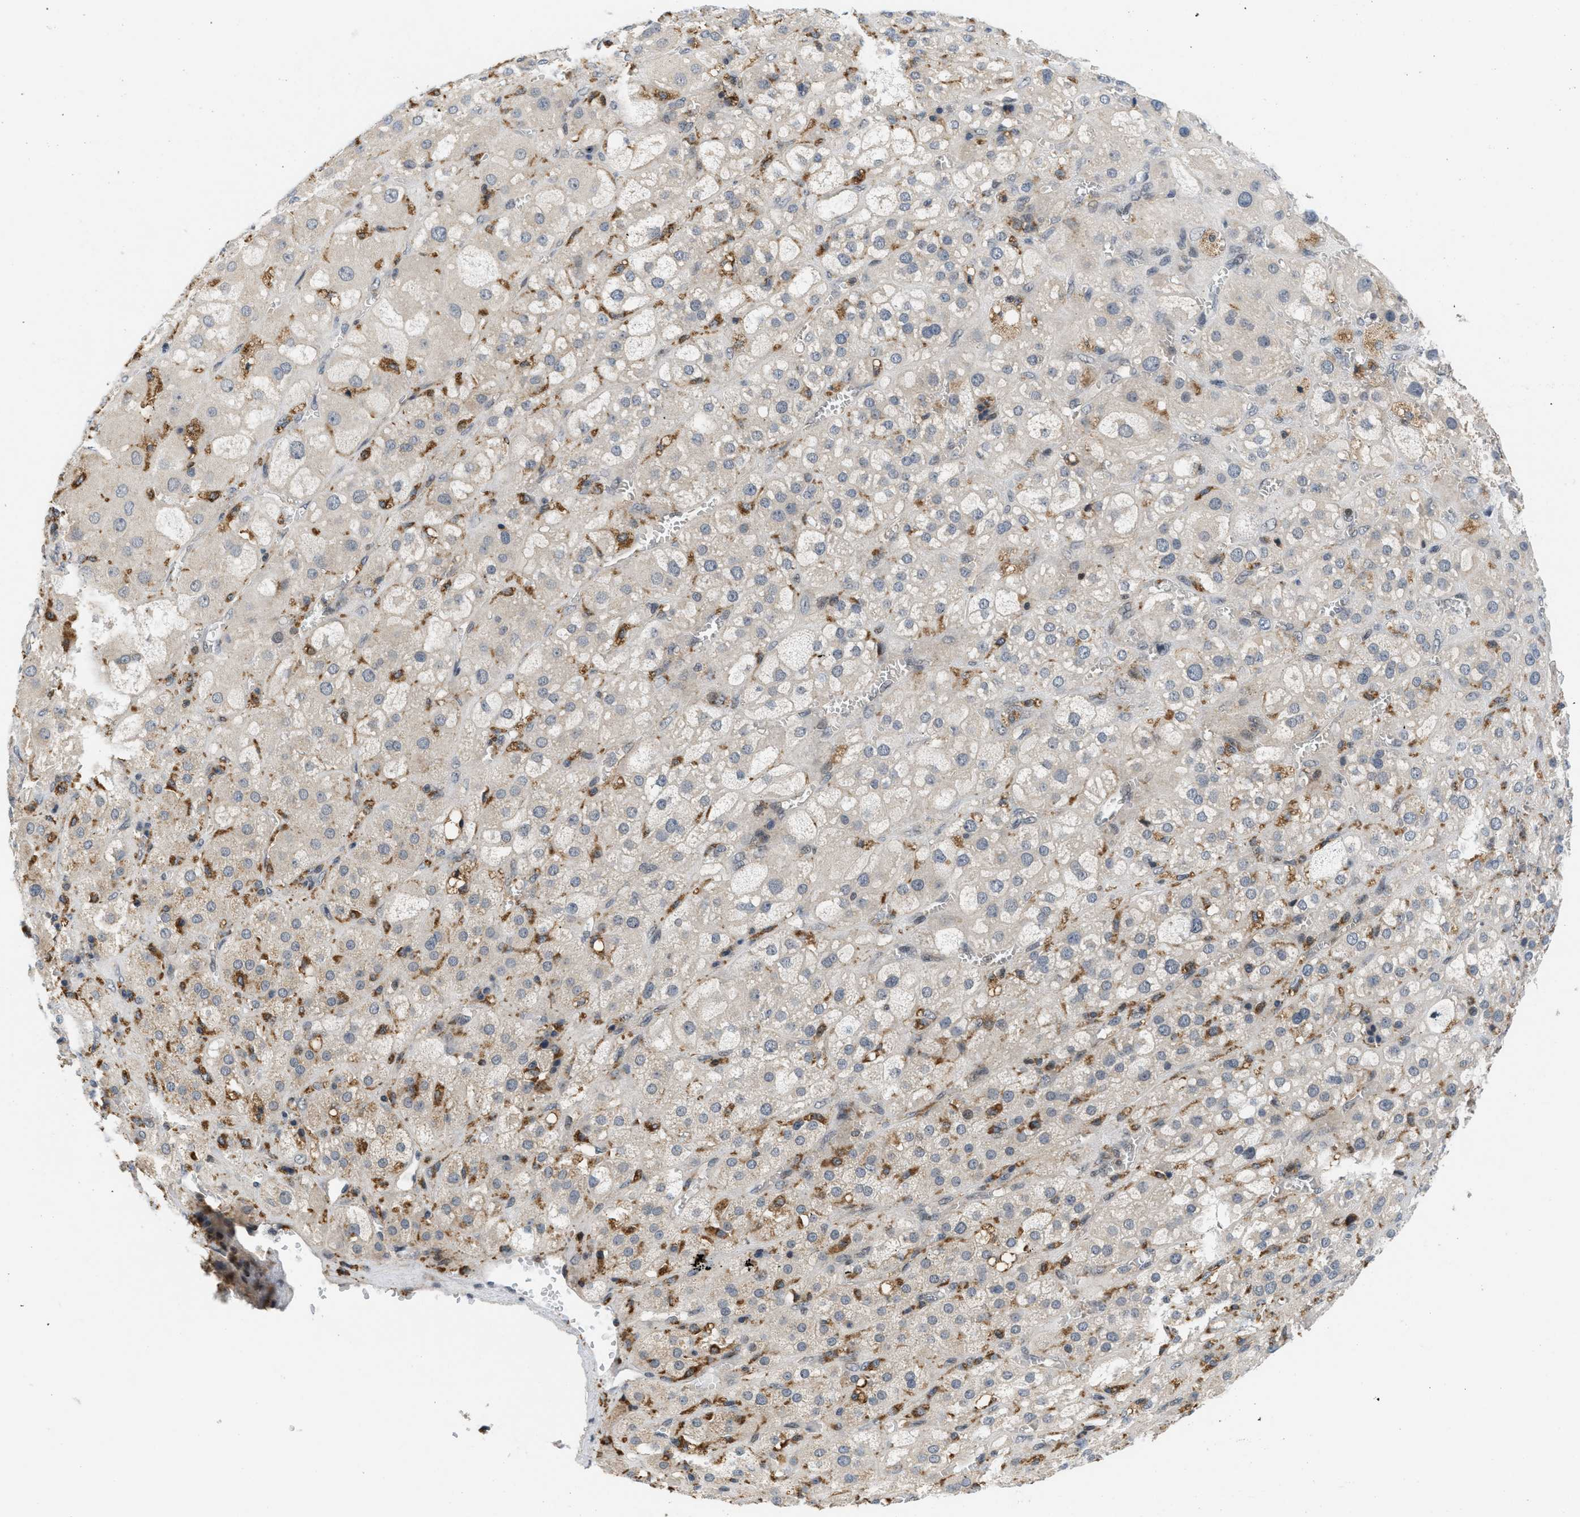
{"staining": {"intensity": "moderate", "quantity": "<25%", "location": "cytoplasmic/membranous"}, "tissue": "adrenal gland", "cell_type": "Glandular cells", "image_type": "normal", "snomed": [{"axis": "morphology", "description": "Normal tissue, NOS"}, {"axis": "topography", "description": "Adrenal gland"}], "caption": "Immunohistochemistry photomicrograph of benign adrenal gland stained for a protein (brown), which displays low levels of moderate cytoplasmic/membranous expression in about <25% of glandular cells.", "gene": "ING1", "patient": {"sex": "female", "age": 47}}